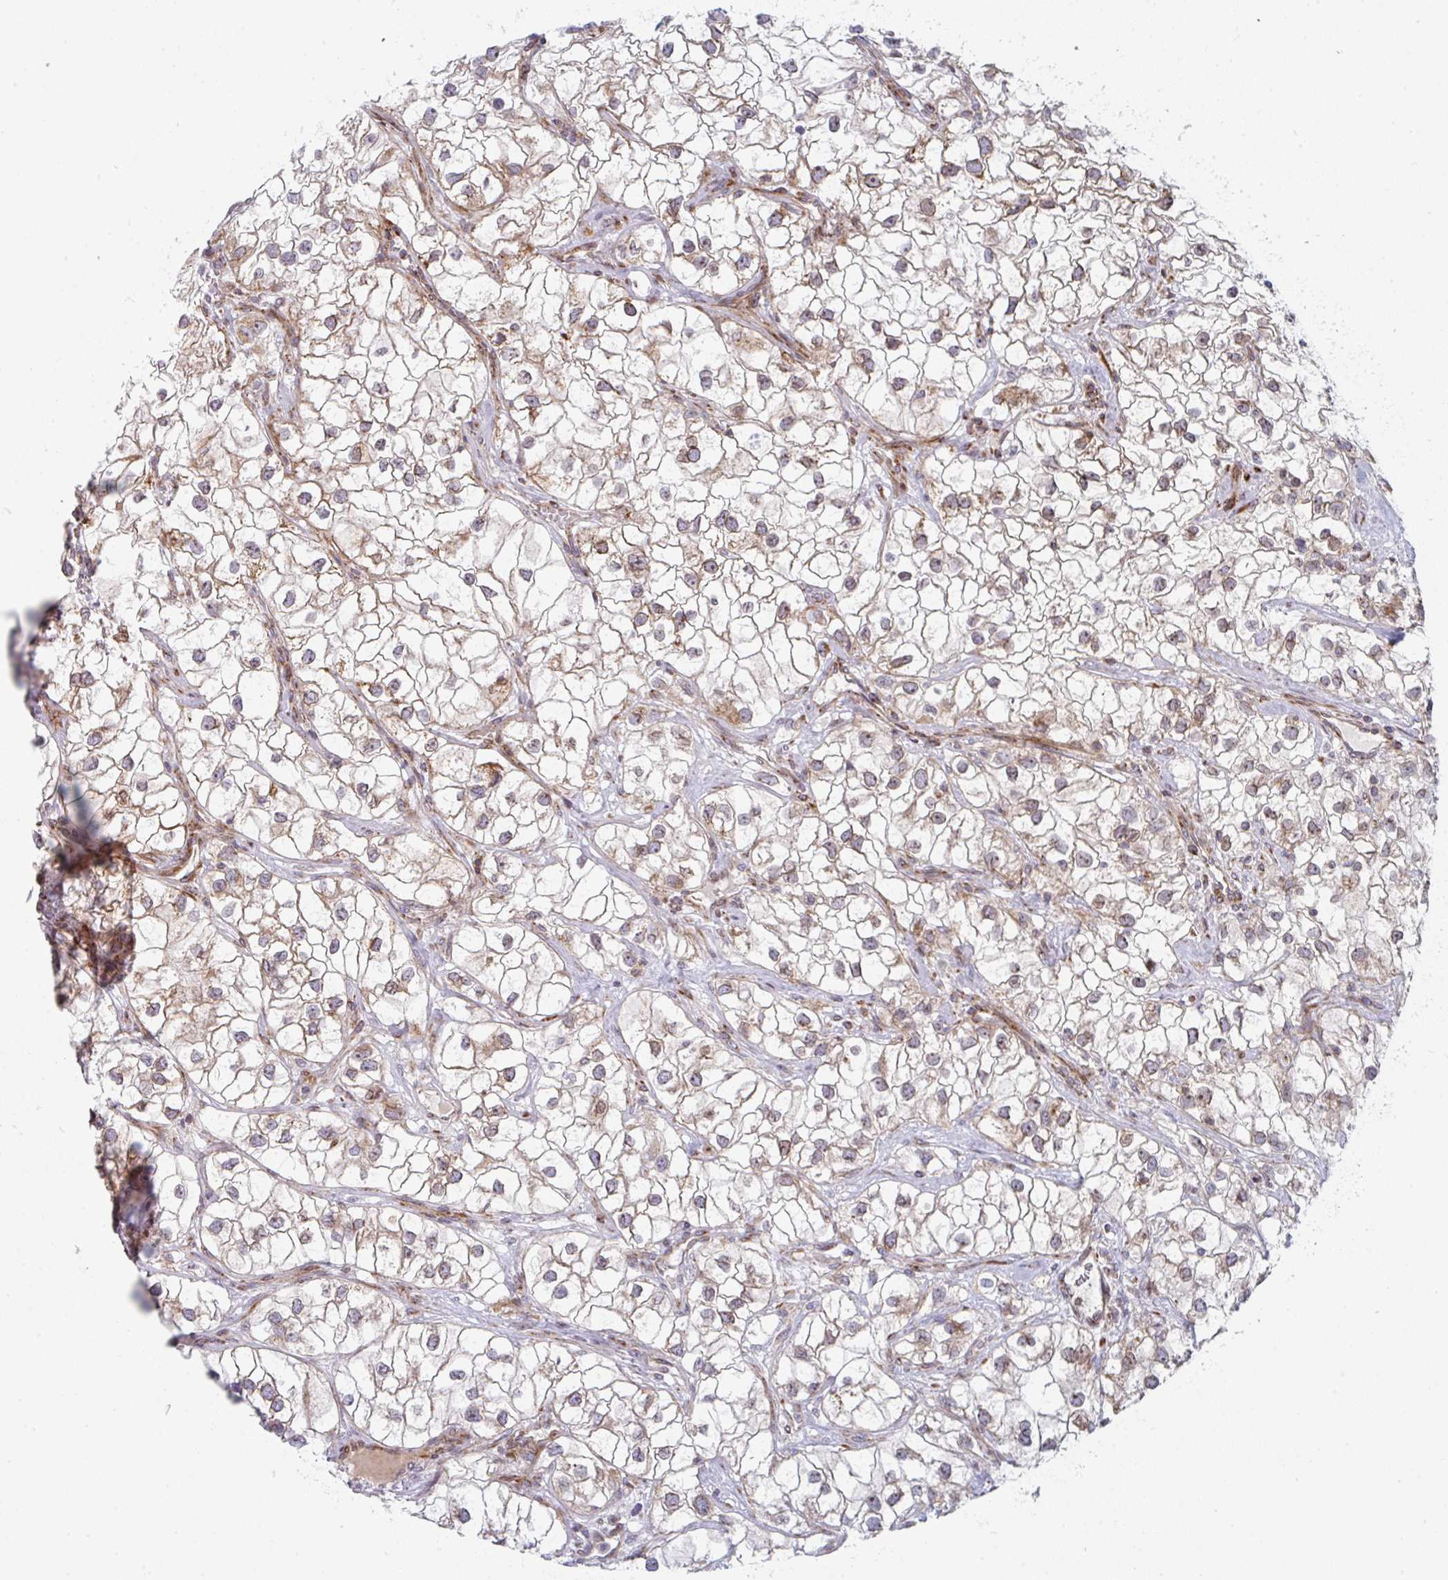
{"staining": {"intensity": "weak", "quantity": ">75%", "location": "cytoplasmic/membranous"}, "tissue": "renal cancer", "cell_type": "Tumor cells", "image_type": "cancer", "snomed": [{"axis": "morphology", "description": "Adenocarcinoma, NOS"}, {"axis": "topography", "description": "Kidney"}], "caption": "Immunohistochemistry of renal cancer exhibits low levels of weak cytoplasmic/membranous positivity in approximately >75% of tumor cells.", "gene": "PRKCH", "patient": {"sex": "male", "age": 59}}